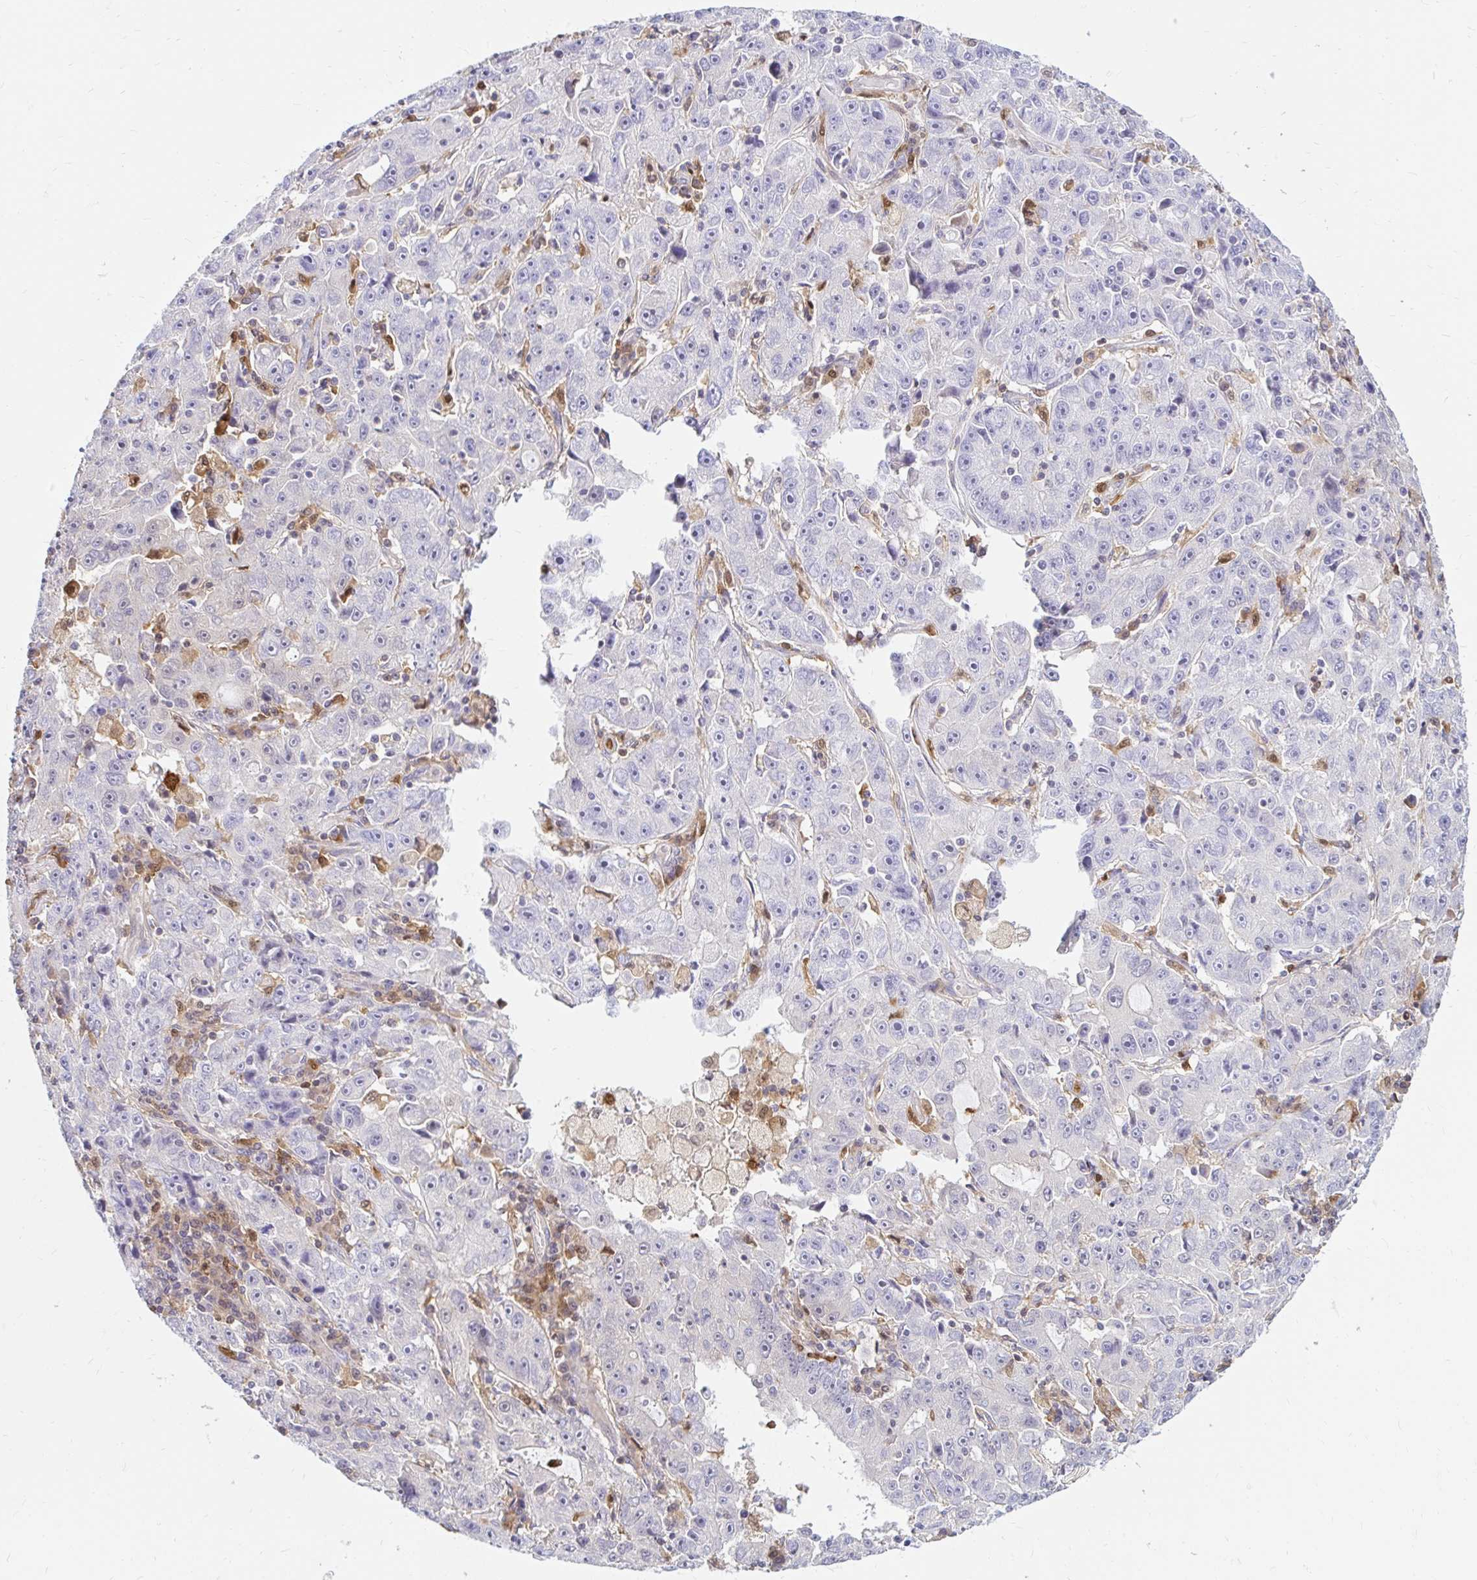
{"staining": {"intensity": "negative", "quantity": "none", "location": "none"}, "tissue": "lung cancer", "cell_type": "Tumor cells", "image_type": "cancer", "snomed": [{"axis": "morphology", "description": "Normal morphology"}, {"axis": "morphology", "description": "Adenocarcinoma, NOS"}, {"axis": "topography", "description": "Lymph node"}, {"axis": "topography", "description": "Lung"}], "caption": "Human lung cancer stained for a protein using immunohistochemistry shows no expression in tumor cells.", "gene": "PYCARD", "patient": {"sex": "female", "age": 57}}